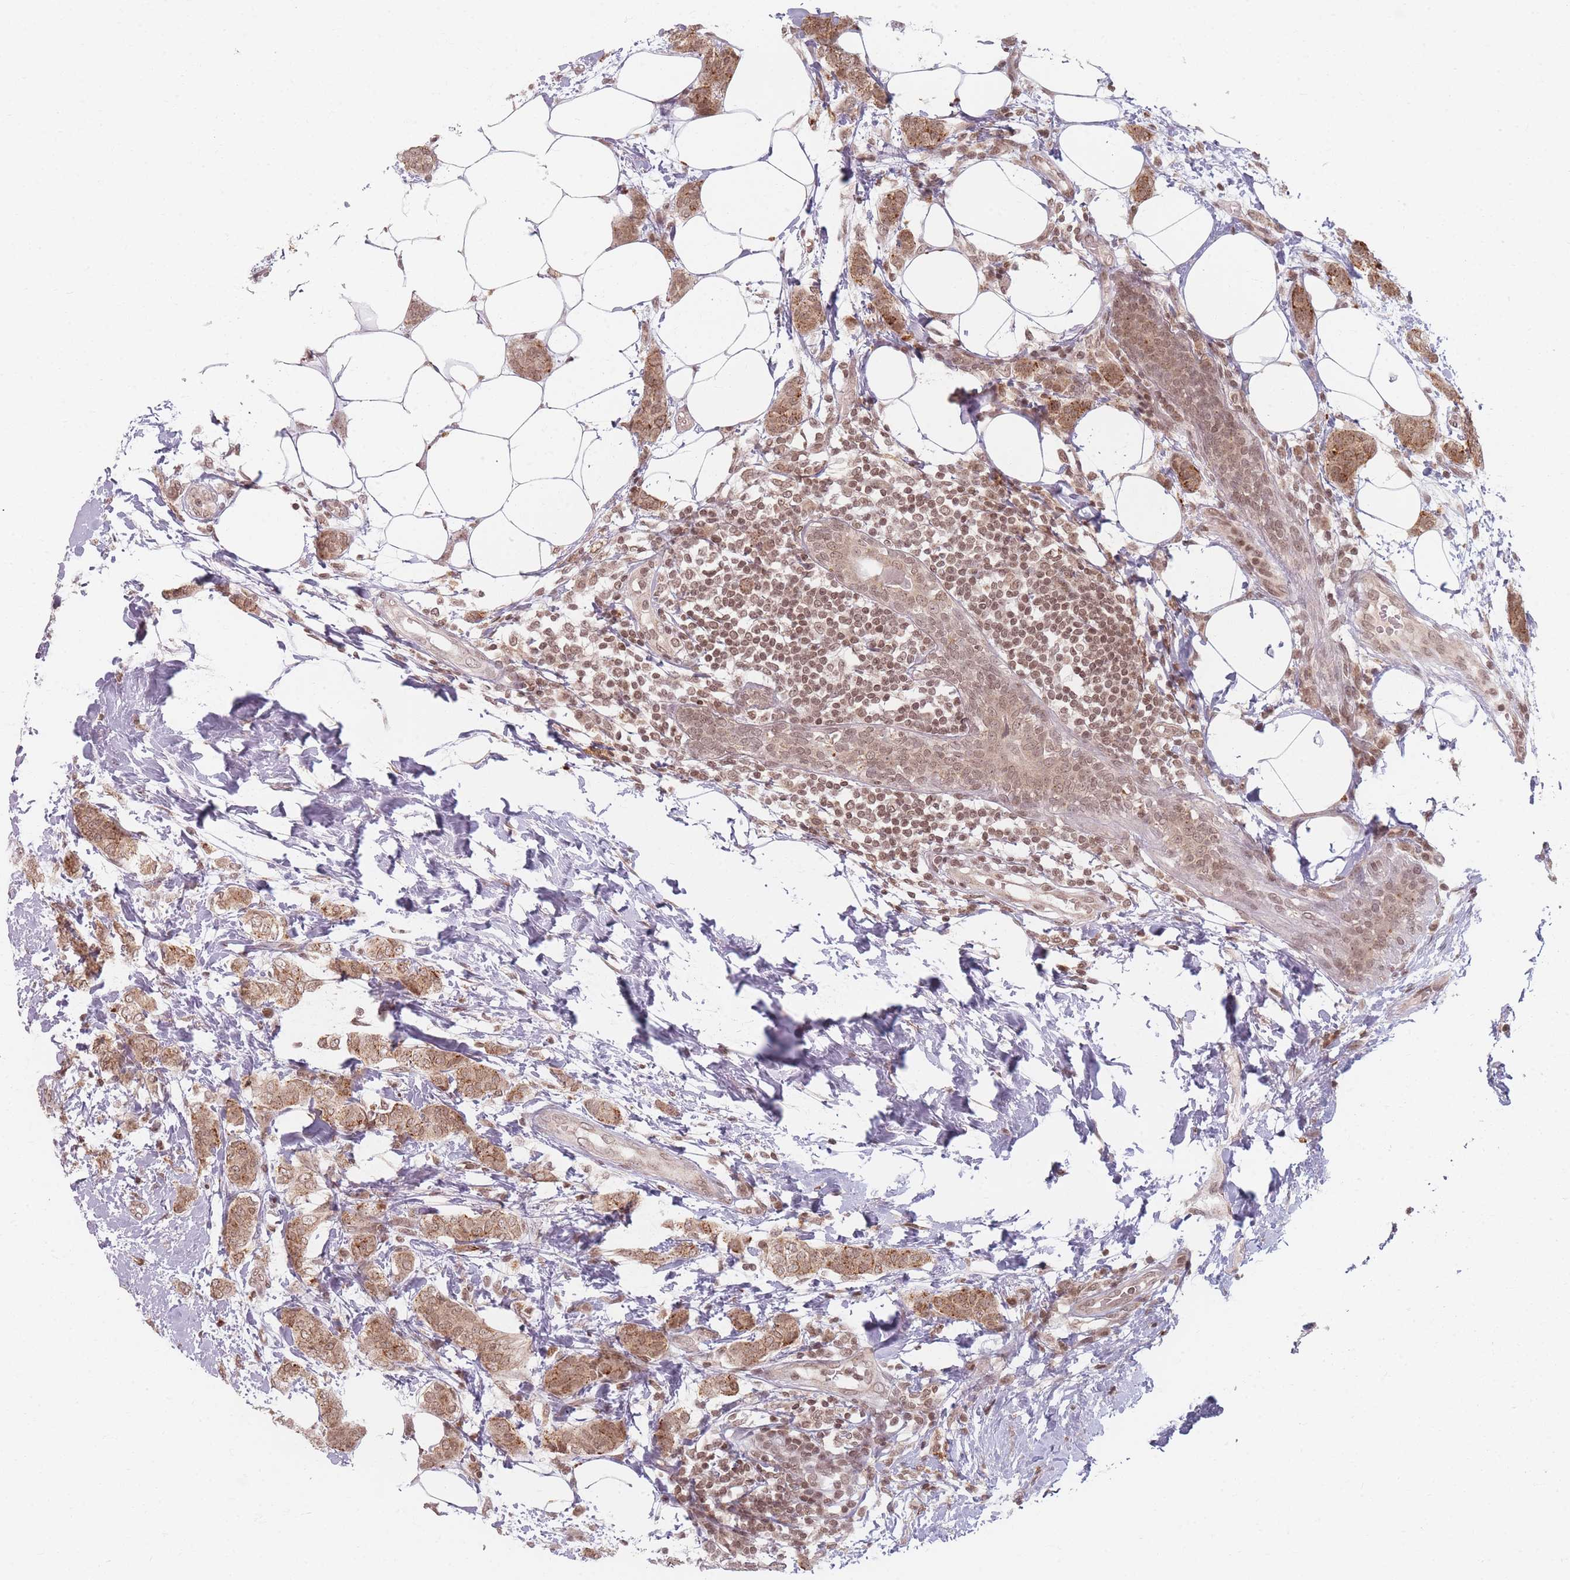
{"staining": {"intensity": "moderate", "quantity": ">75%", "location": "cytoplasmic/membranous,nuclear"}, "tissue": "breast cancer", "cell_type": "Tumor cells", "image_type": "cancer", "snomed": [{"axis": "morphology", "description": "Duct carcinoma"}, {"axis": "topography", "description": "Breast"}], "caption": "Infiltrating ductal carcinoma (breast) tissue reveals moderate cytoplasmic/membranous and nuclear positivity in about >75% of tumor cells (DAB = brown stain, brightfield microscopy at high magnification).", "gene": "SPATA45", "patient": {"sex": "female", "age": 72}}